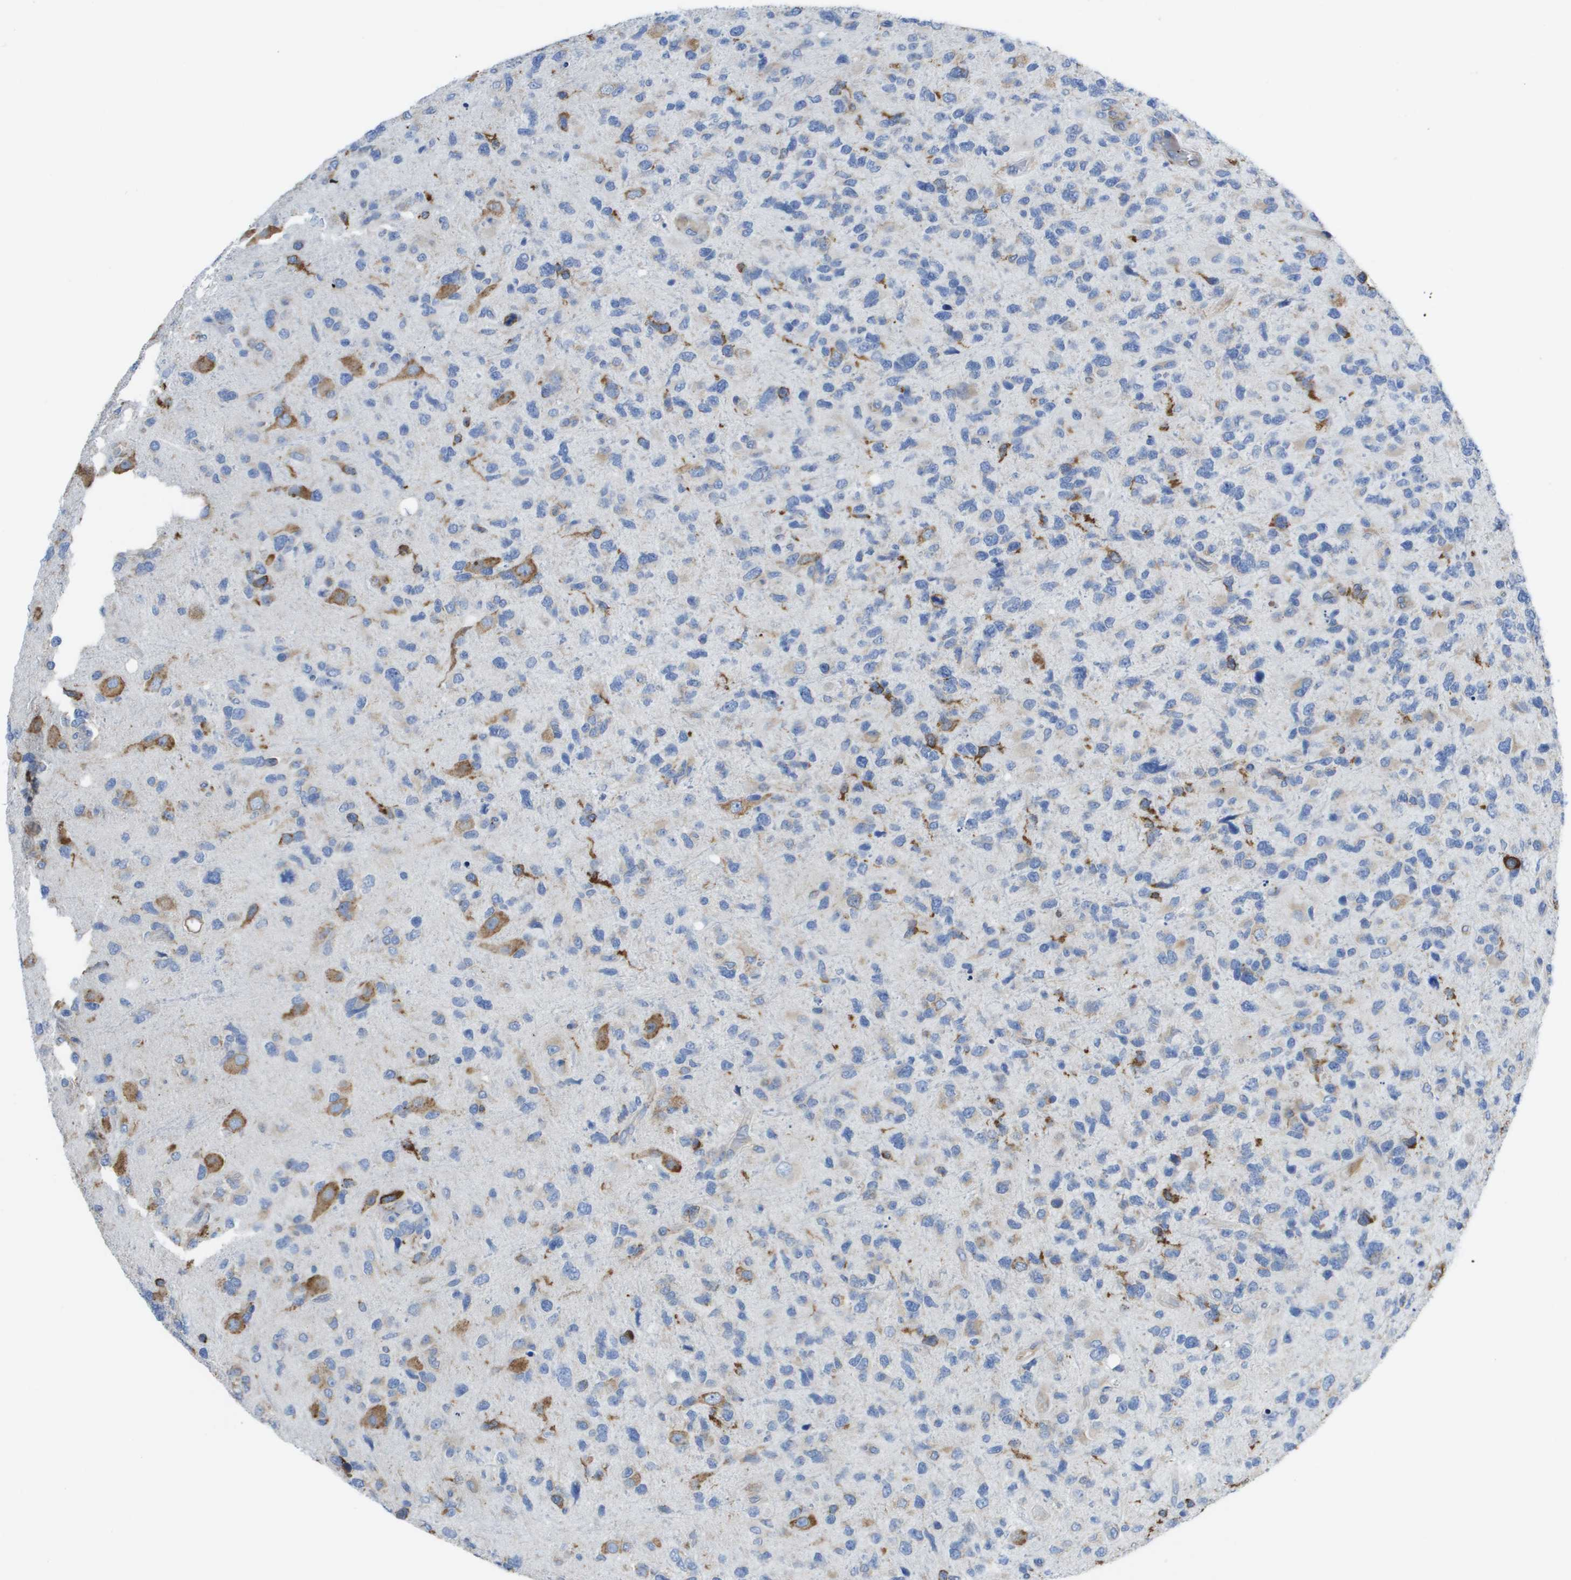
{"staining": {"intensity": "negative", "quantity": "none", "location": "none"}, "tissue": "glioma", "cell_type": "Tumor cells", "image_type": "cancer", "snomed": [{"axis": "morphology", "description": "Glioma, malignant, High grade"}, {"axis": "topography", "description": "Brain"}], "caption": "IHC image of high-grade glioma (malignant) stained for a protein (brown), which exhibits no staining in tumor cells. The staining is performed using DAB (3,3'-diaminobenzidine) brown chromogen with nuclei counter-stained in using hematoxylin.", "gene": "SDR42E1", "patient": {"sex": "female", "age": 58}}